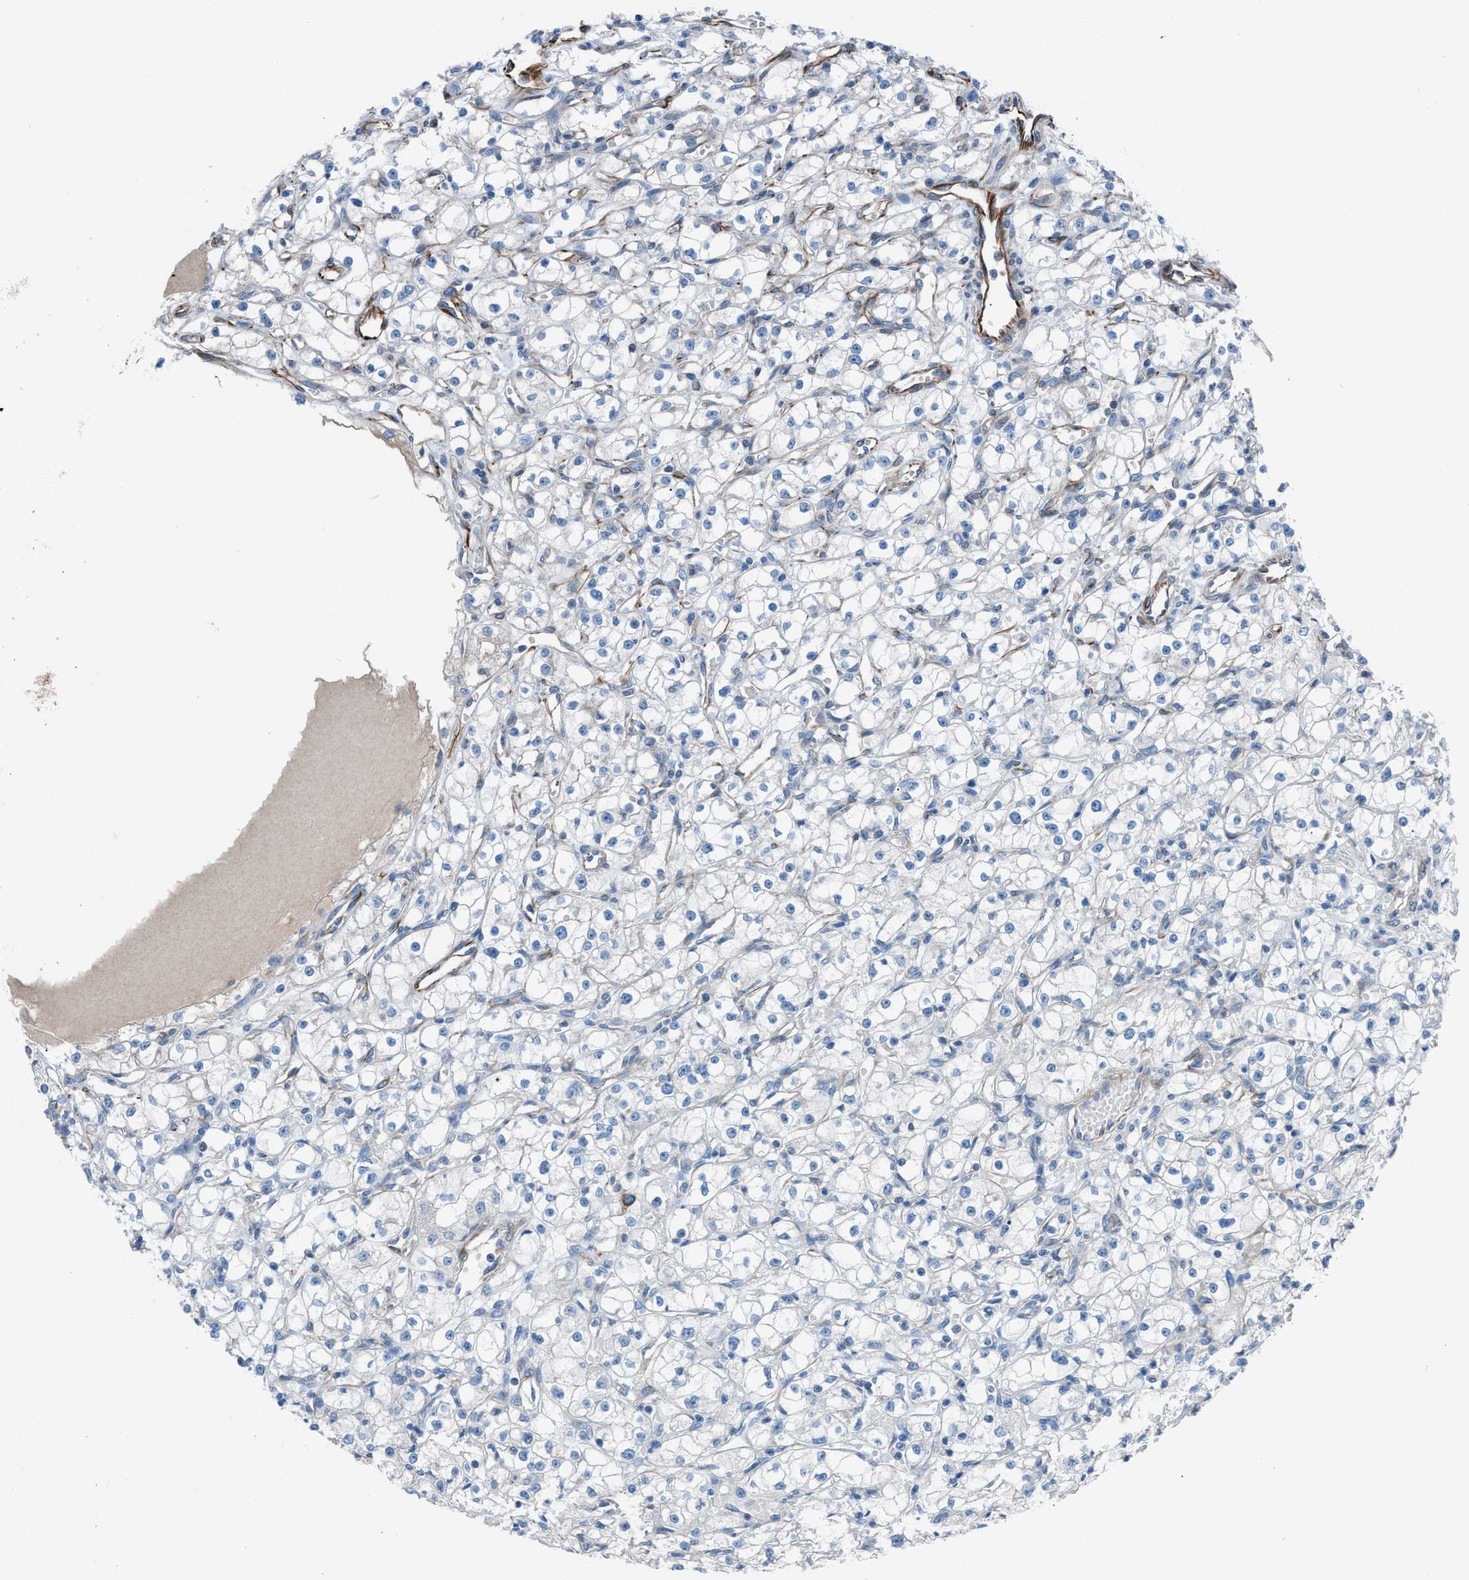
{"staining": {"intensity": "negative", "quantity": "none", "location": "none"}, "tissue": "renal cancer", "cell_type": "Tumor cells", "image_type": "cancer", "snomed": [{"axis": "morphology", "description": "Adenocarcinoma, NOS"}, {"axis": "topography", "description": "Kidney"}], "caption": "The immunohistochemistry photomicrograph has no significant staining in tumor cells of renal adenocarcinoma tissue.", "gene": "CABP7", "patient": {"sex": "male", "age": 56}}